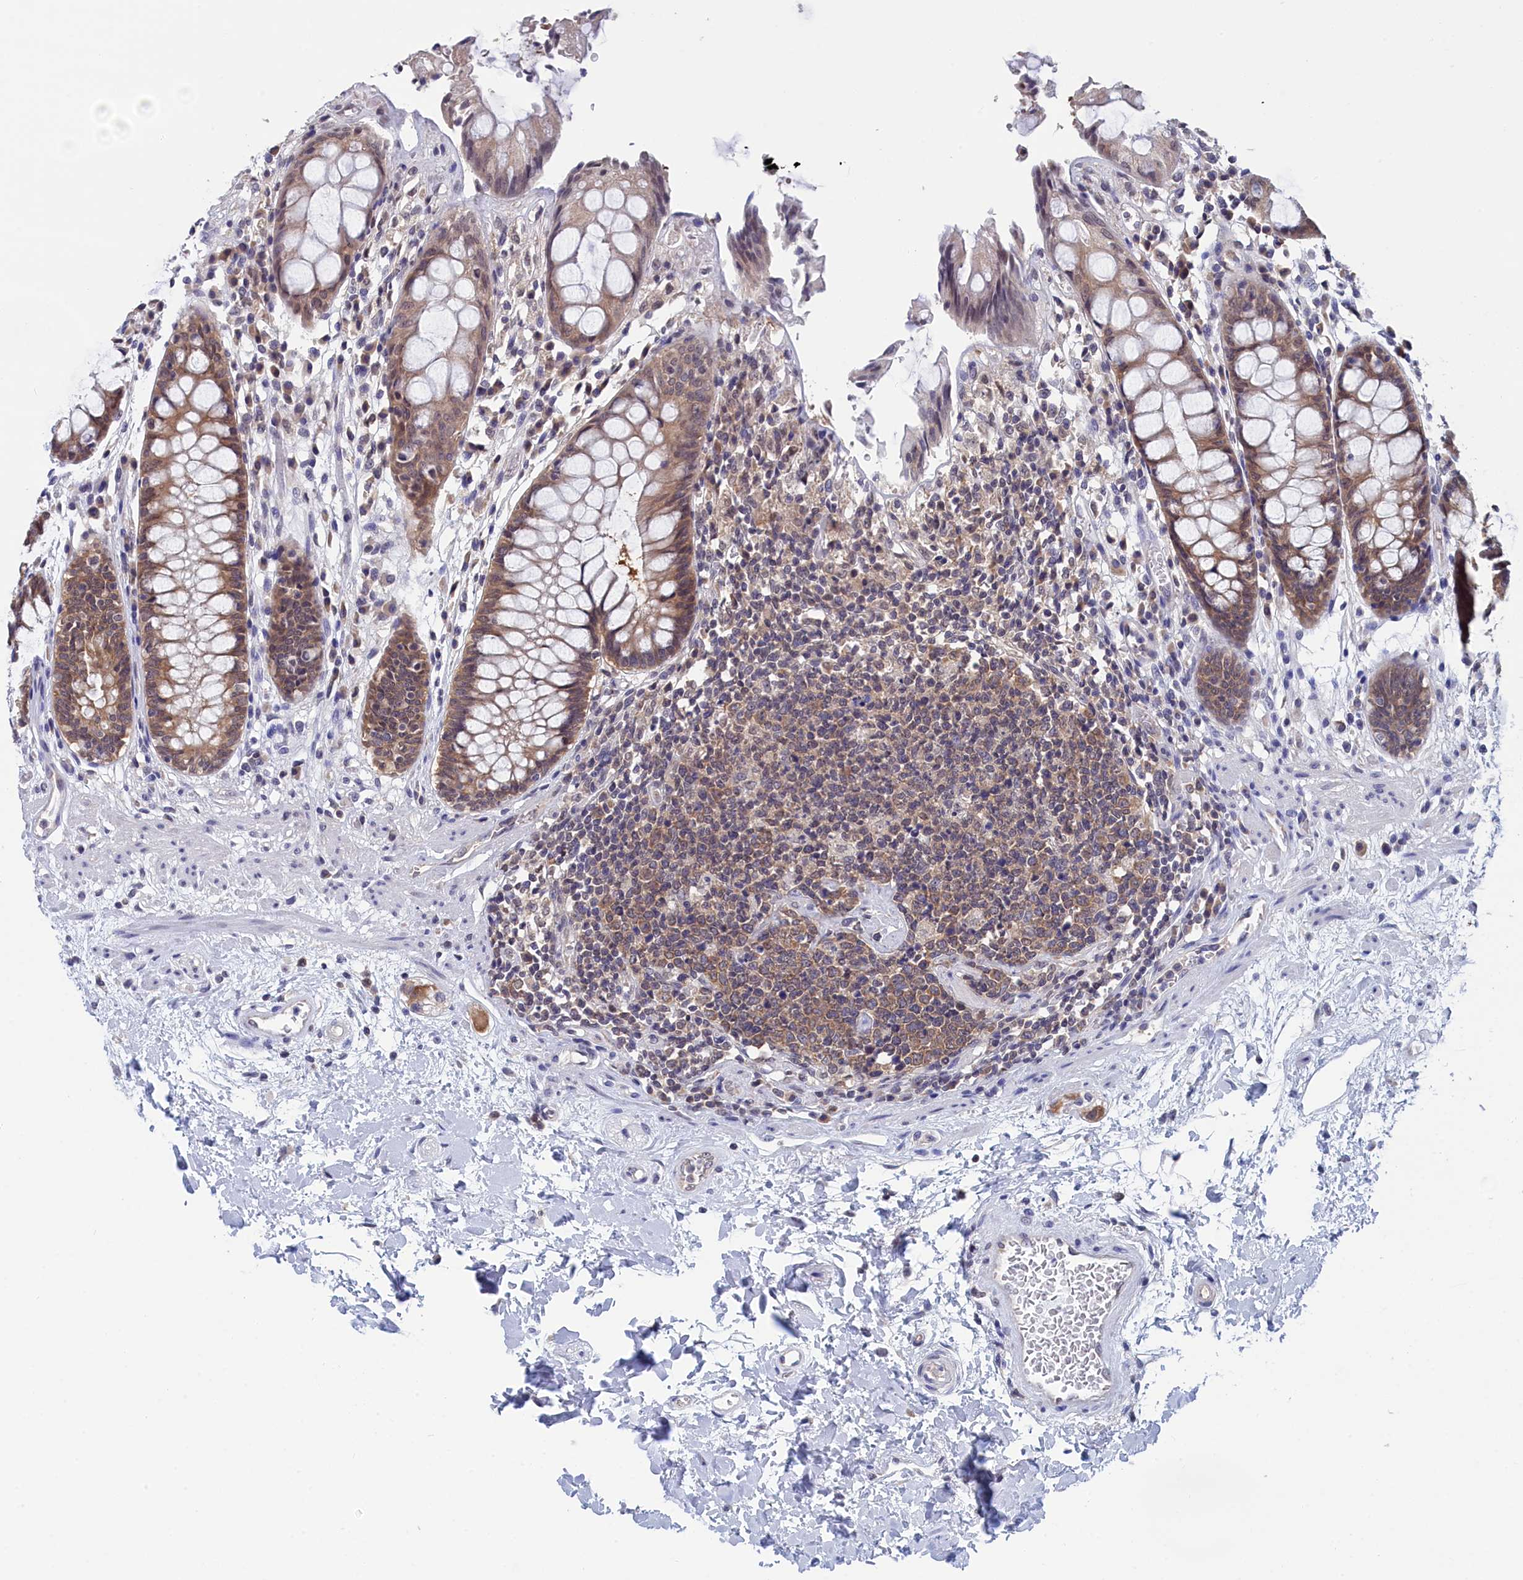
{"staining": {"intensity": "weak", "quantity": "25%-75%", "location": "cytoplasmic/membranous"}, "tissue": "rectum", "cell_type": "Glandular cells", "image_type": "normal", "snomed": [{"axis": "morphology", "description": "Normal tissue, NOS"}, {"axis": "topography", "description": "Rectum"}], "caption": "This photomicrograph demonstrates unremarkable rectum stained with immunohistochemistry to label a protein in brown. The cytoplasmic/membranous of glandular cells show weak positivity for the protein. Nuclei are counter-stained blue.", "gene": "PGP", "patient": {"sex": "male", "age": 64}}